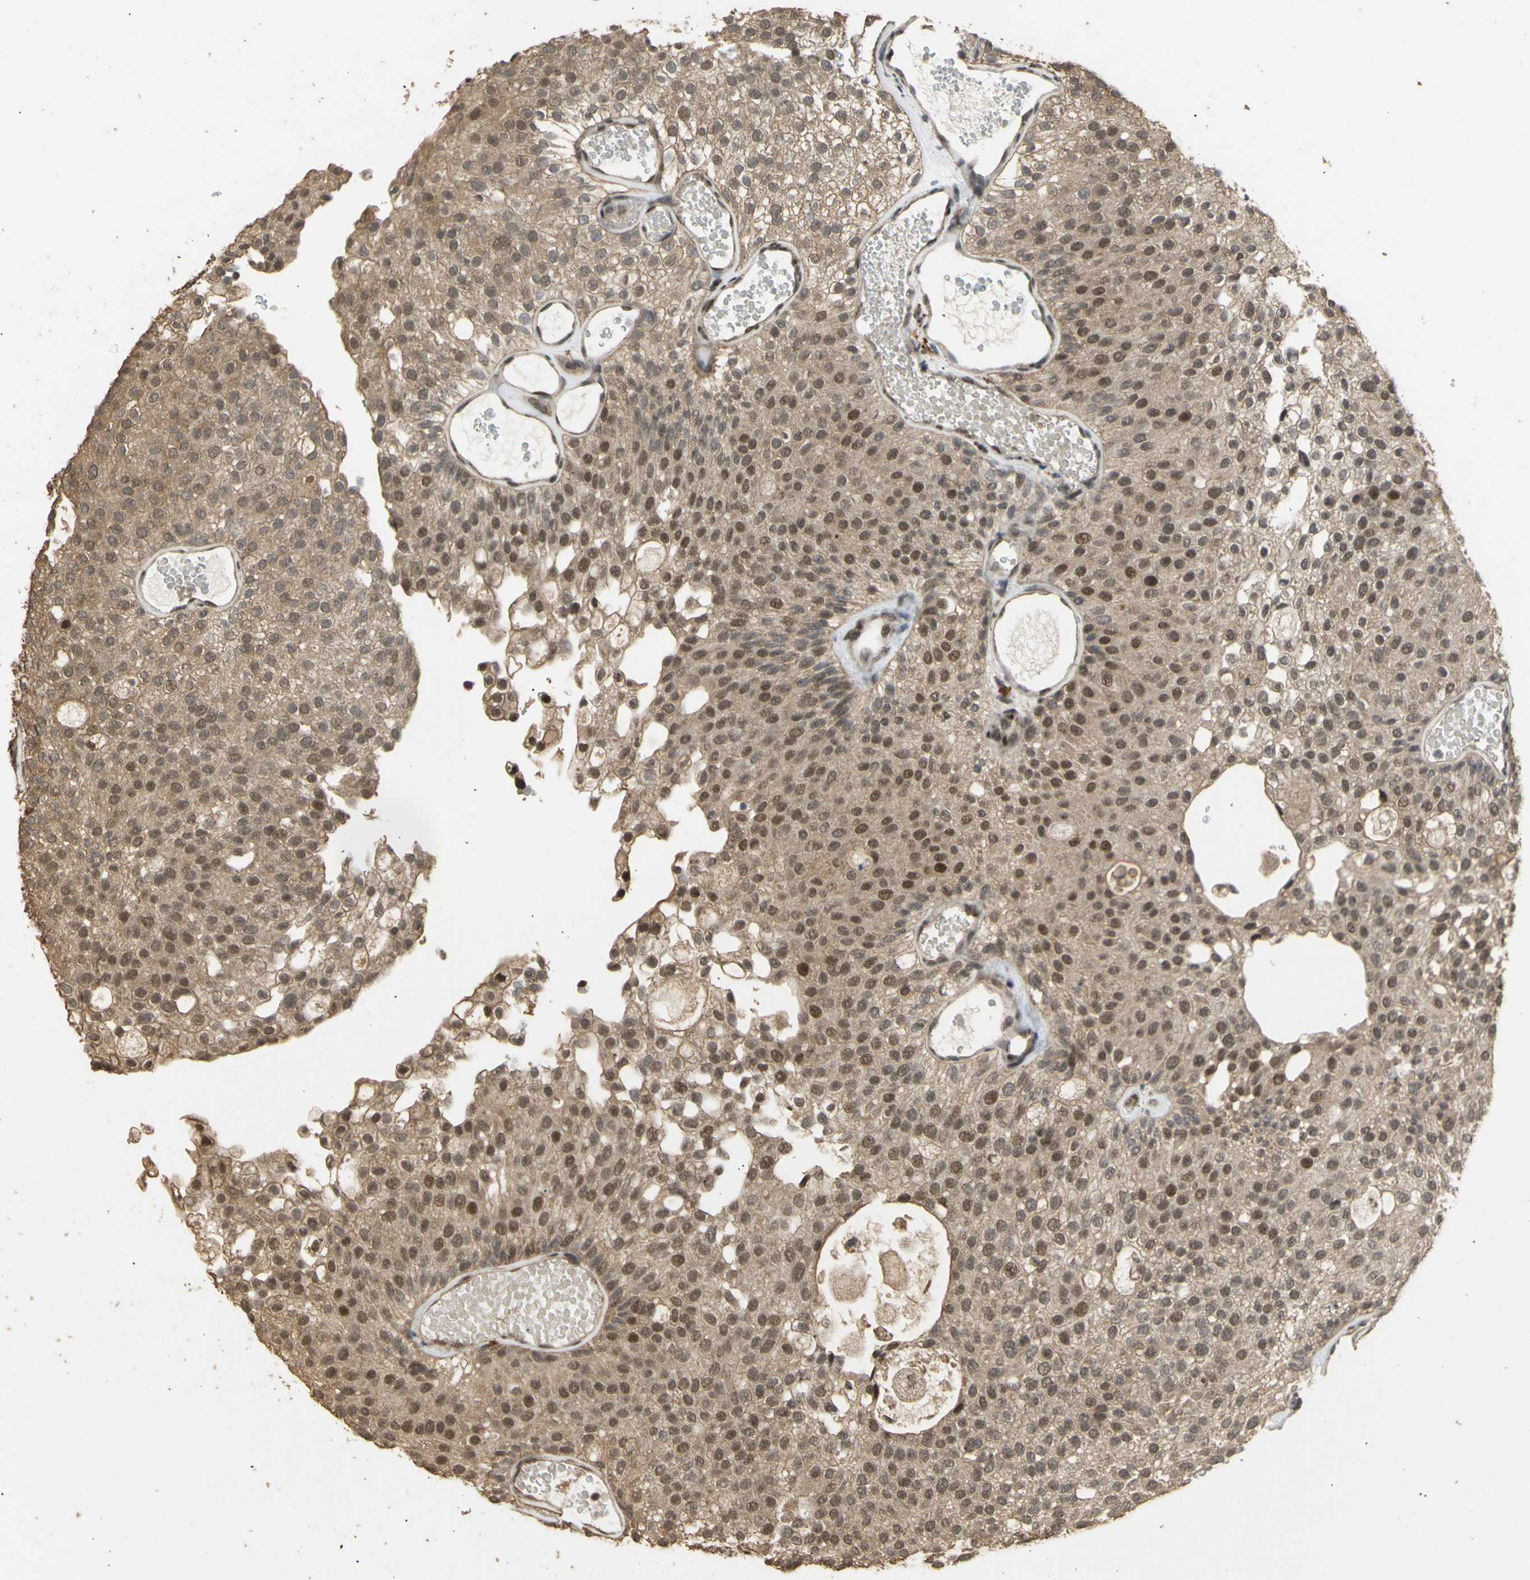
{"staining": {"intensity": "moderate", "quantity": ">75%", "location": "cytoplasmic/membranous,nuclear"}, "tissue": "urothelial cancer", "cell_type": "Tumor cells", "image_type": "cancer", "snomed": [{"axis": "morphology", "description": "Urothelial carcinoma, Low grade"}, {"axis": "topography", "description": "Urinary bladder"}], "caption": "Urothelial cancer stained with IHC displays moderate cytoplasmic/membranous and nuclear positivity in about >75% of tumor cells. The protein is shown in brown color, while the nuclei are stained blue.", "gene": "GTF2E2", "patient": {"sex": "male", "age": 78}}